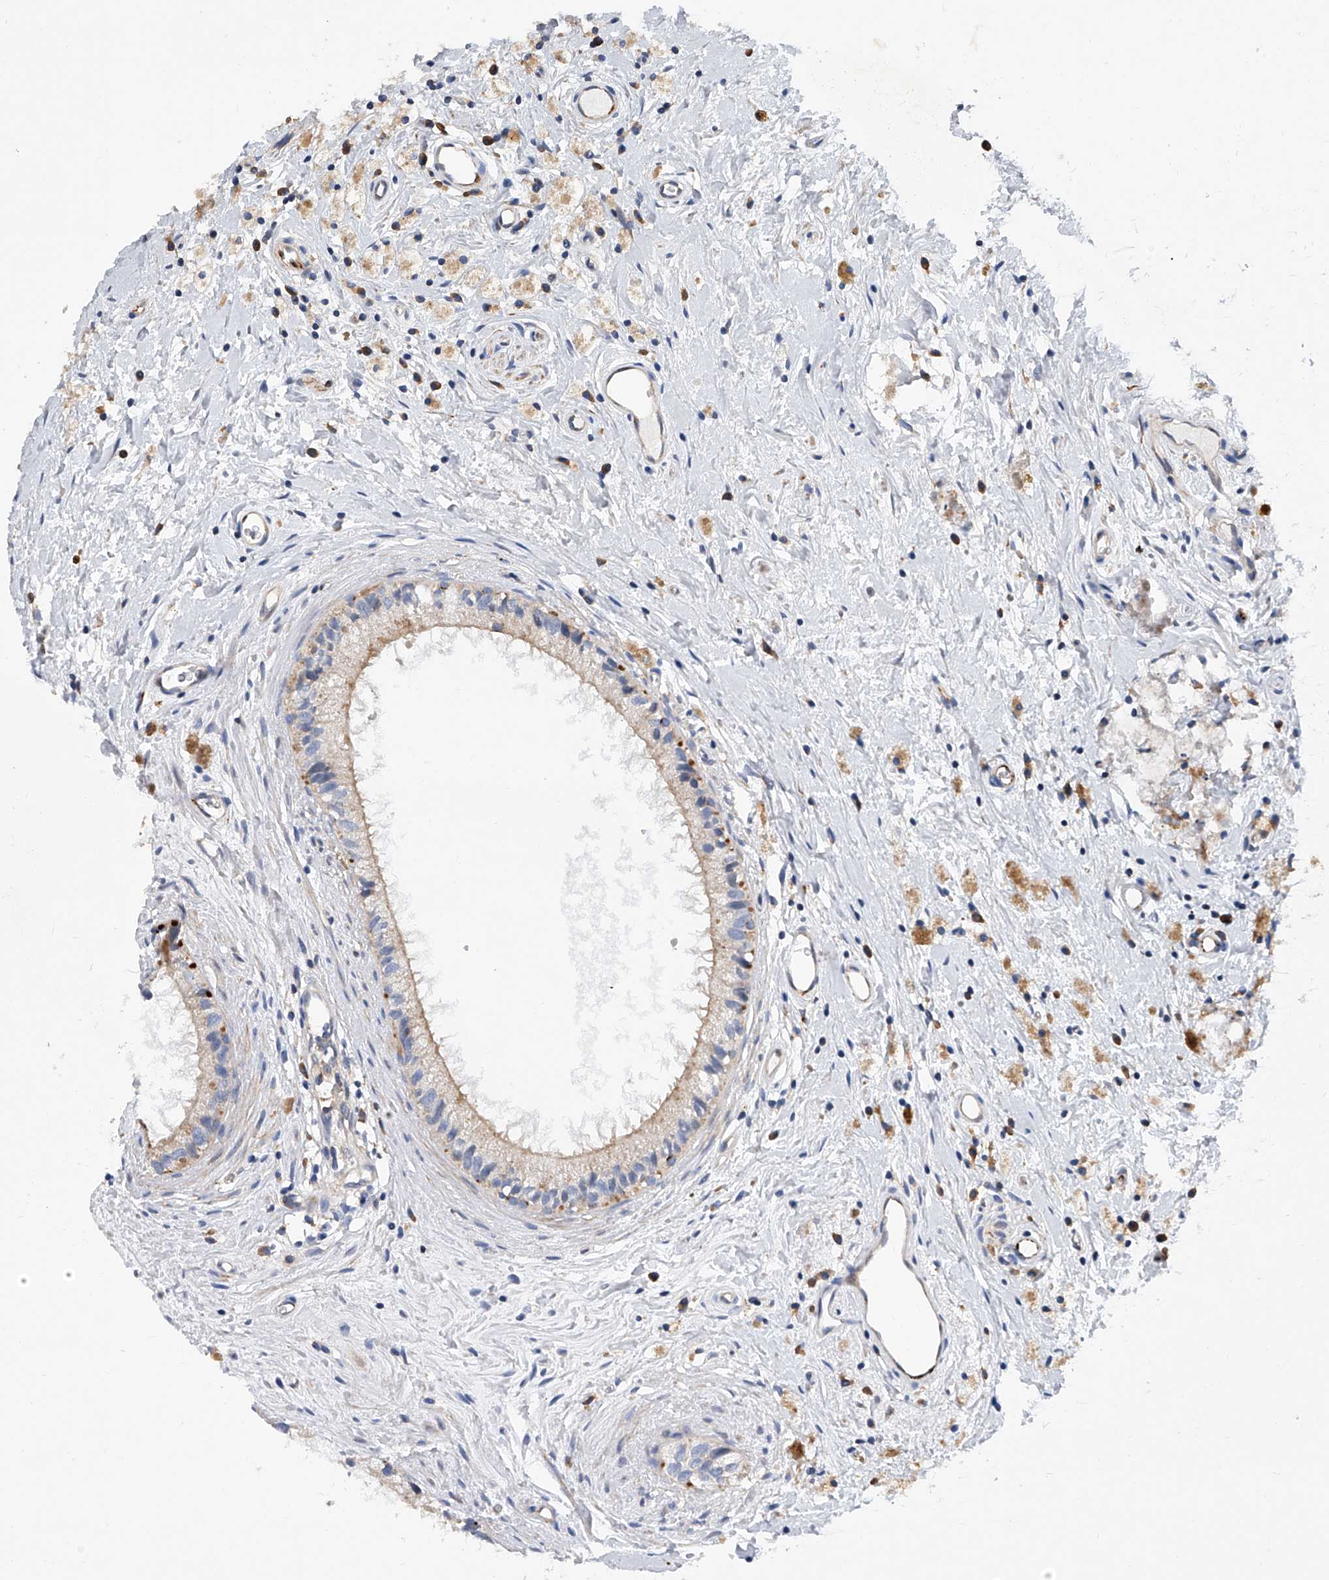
{"staining": {"intensity": "moderate", "quantity": ">75%", "location": "cytoplasmic/membranous"}, "tissue": "epididymis", "cell_type": "Glandular cells", "image_type": "normal", "snomed": [{"axis": "morphology", "description": "Normal tissue, NOS"}, {"axis": "topography", "description": "Epididymis"}], "caption": "Protein staining displays moderate cytoplasmic/membranous positivity in about >75% of glandular cells in normal epididymis. Using DAB (3,3'-diaminobenzidine) (brown) and hematoxylin (blue) stains, captured at high magnification using brightfield microscopy.", "gene": "MLYCD", "patient": {"sex": "male", "age": 80}}